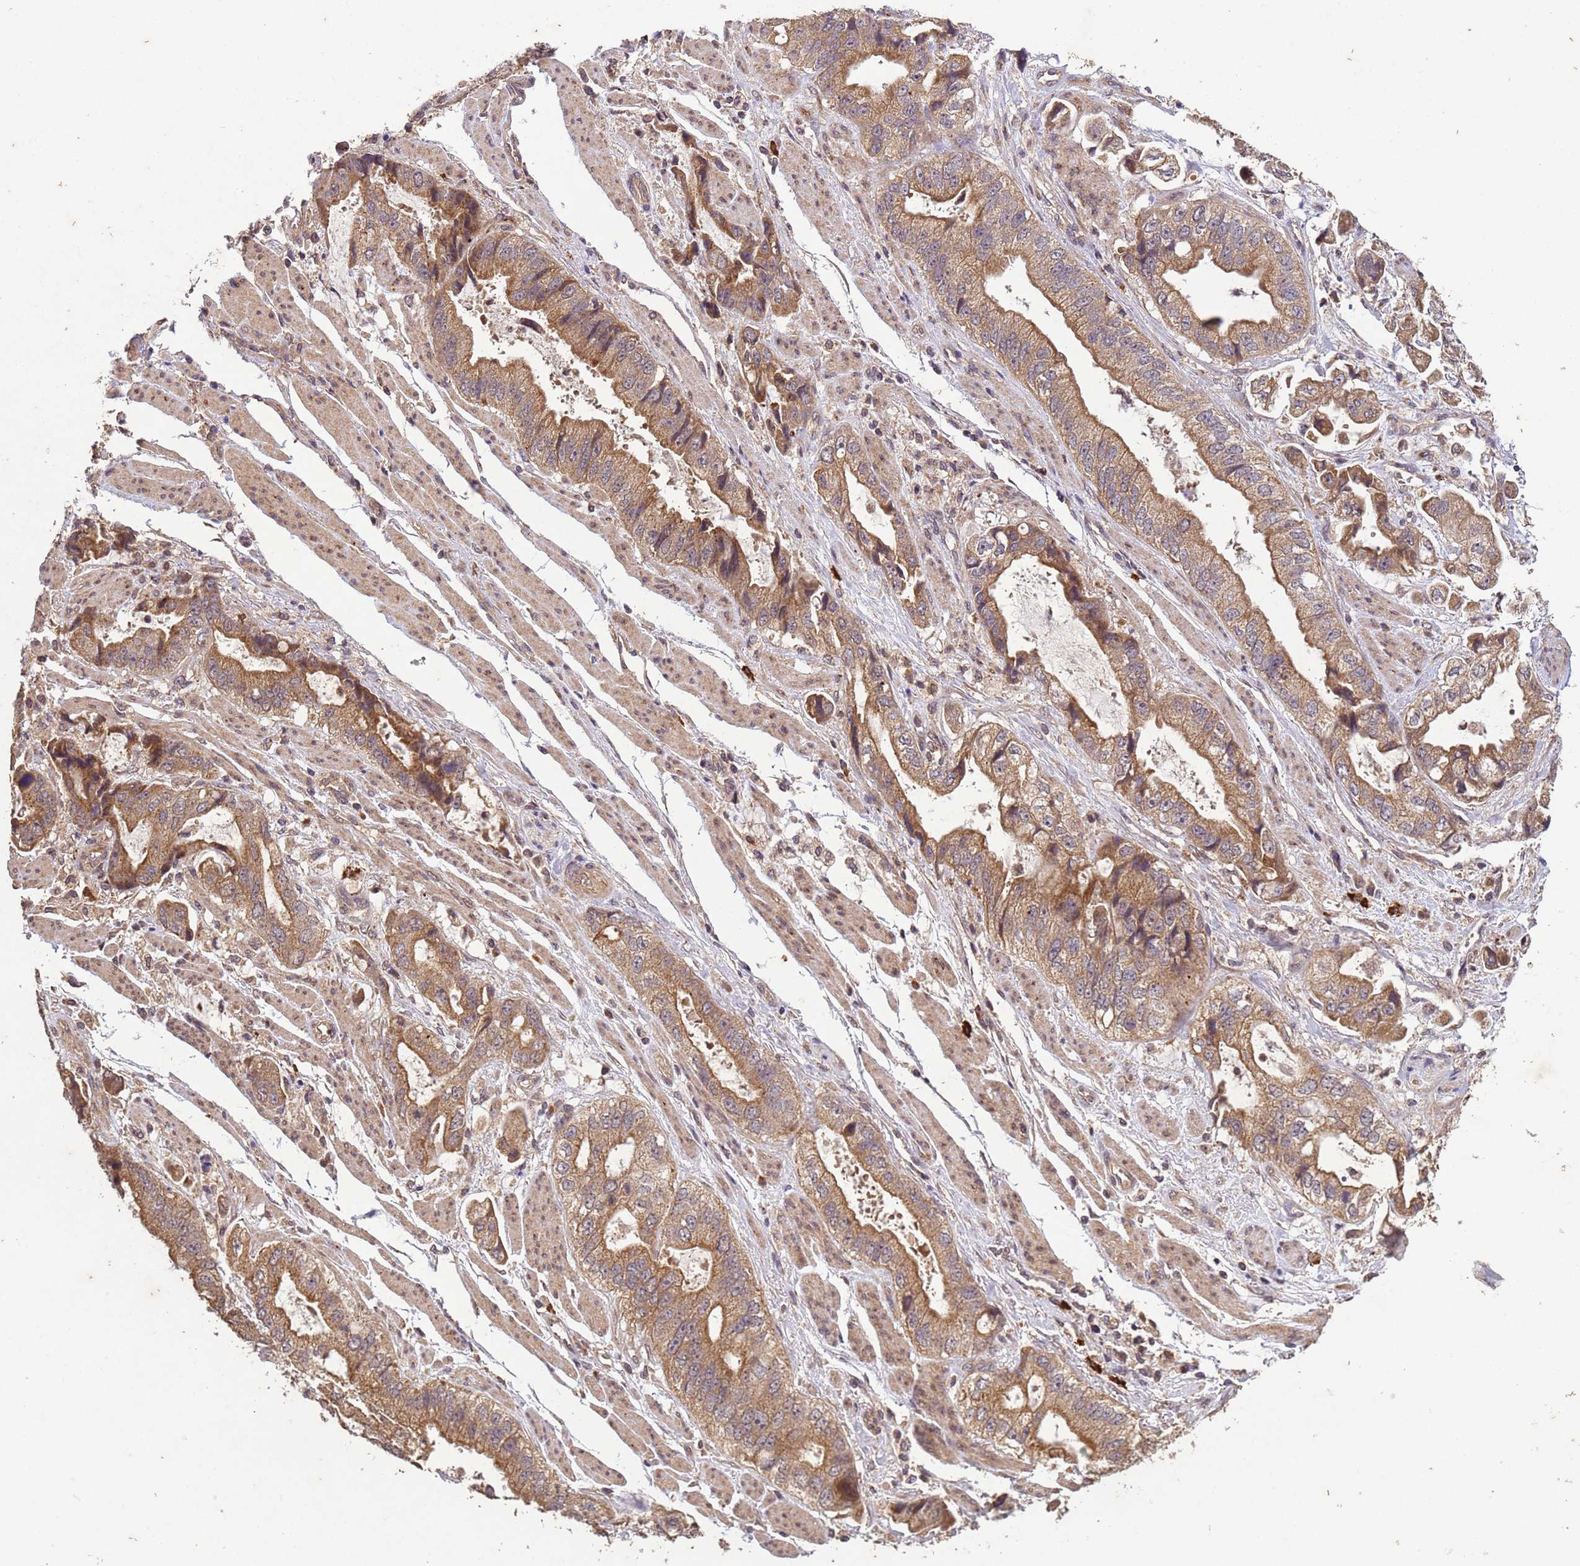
{"staining": {"intensity": "moderate", "quantity": ">75%", "location": "cytoplasmic/membranous"}, "tissue": "stomach cancer", "cell_type": "Tumor cells", "image_type": "cancer", "snomed": [{"axis": "morphology", "description": "Adenocarcinoma, NOS"}, {"axis": "topography", "description": "Stomach"}], "caption": "Immunohistochemistry (IHC) staining of adenocarcinoma (stomach), which reveals medium levels of moderate cytoplasmic/membranous positivity in approximately >75% of tumor cells indicating moderate cytoplasmic/membranous protein positivity. The staining was performed using DAB (3,3'-diaminobenzidine) (brown) for protein detection and nuclei were counterstained in hematoxylin (blue).", "gene": "FASTKD1", "patient": {"sex": "male", "age": 62}}